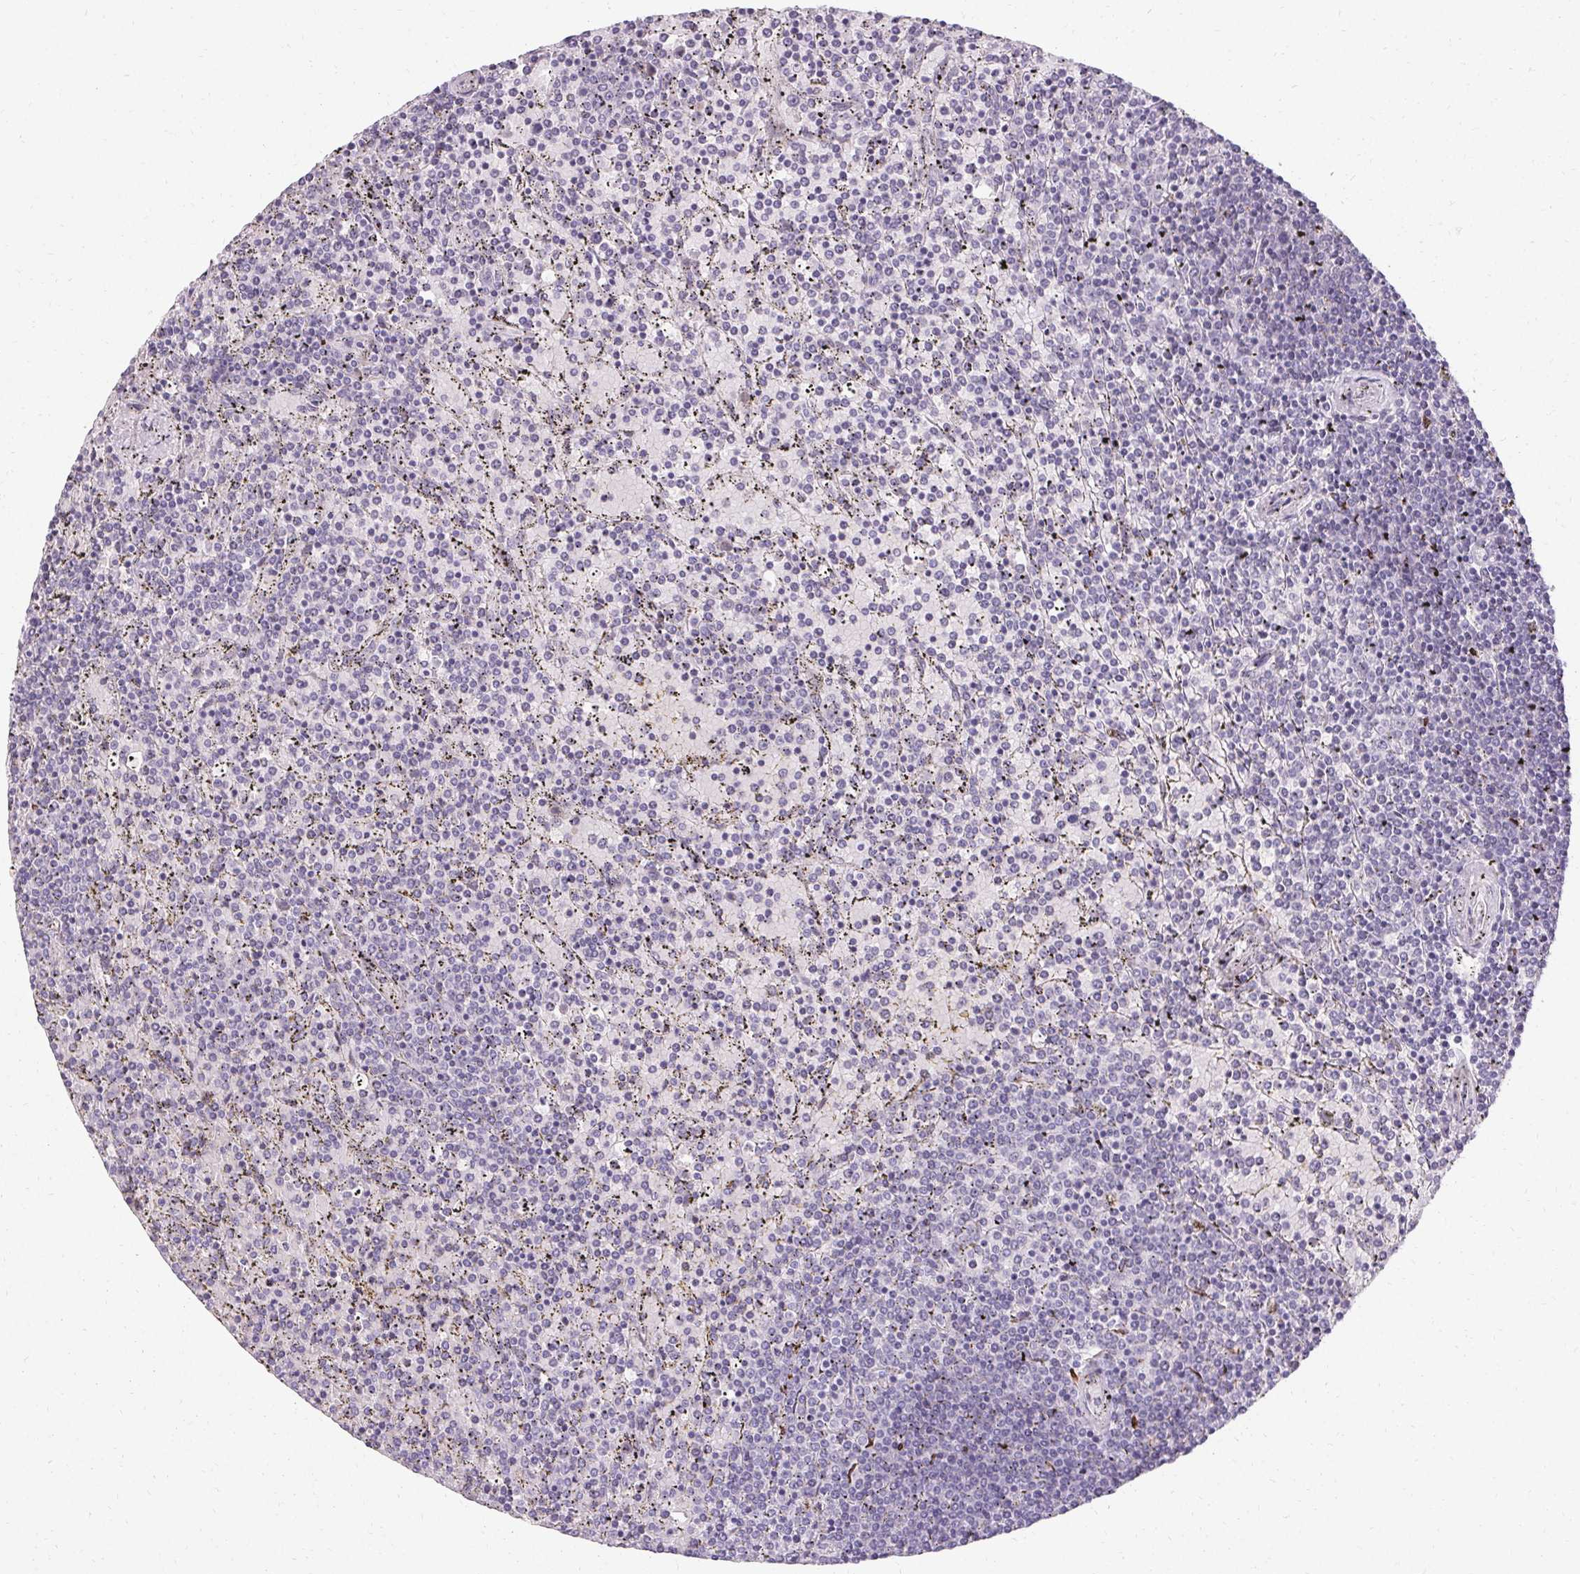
{"staining": {"intensity": "negative", "quantity": "none", "location": "none"}, "tissue": "lymphoma", "cell_type": "Tumor cells", "image_type": "cancer", "snomed": [{"axis": "morphology", "description": "Malignant lymphoma, non-Hodgkin's type, Low grade"}, {"axis": "topography", "description": "Spleen"}], "caption": "Human lymphoma stained for a protein using IHC shows no staining in tumor cells.", "gene": "HSD17B3", "patient": {"sex": "female", "age": 77}}